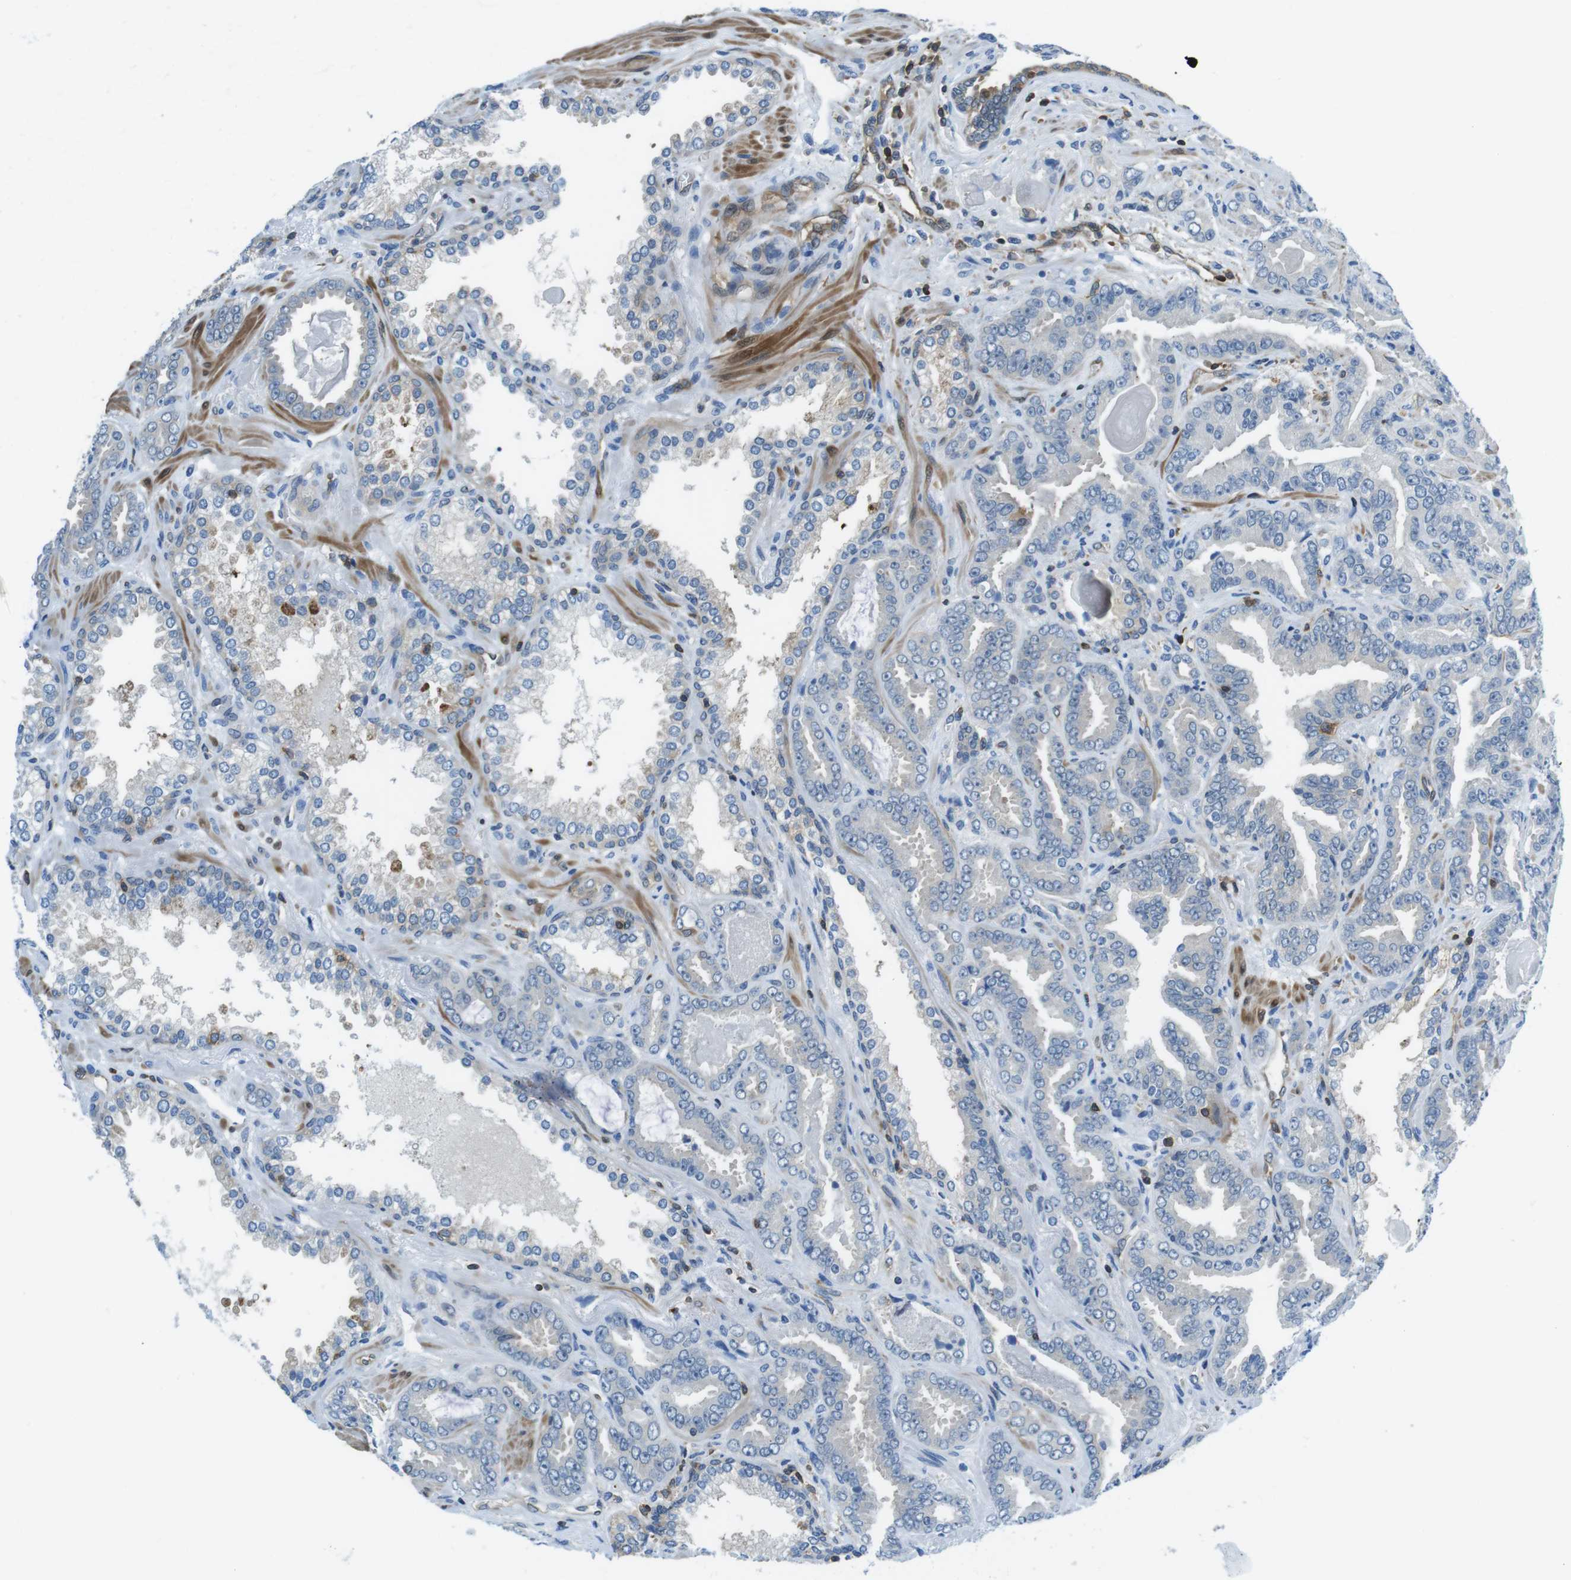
{"staining": {"intensity": "negative", "quantity": "none", "location": "none"}, "tissue": "prostate cancer", "cell_type": "Tumor cells", "image_type": "cancer", "snomed": [{"axis": "morphology", "description": "Adenocarcinoma, Low grade"}, {"axis": "topography", "description": "Prostate"}], "caption": "This is an immunohistochemistry image of prostate cancer. There is no expression in tumor cells.", "gene": "TES", "patient": {"sex": "male", "age": 60}}